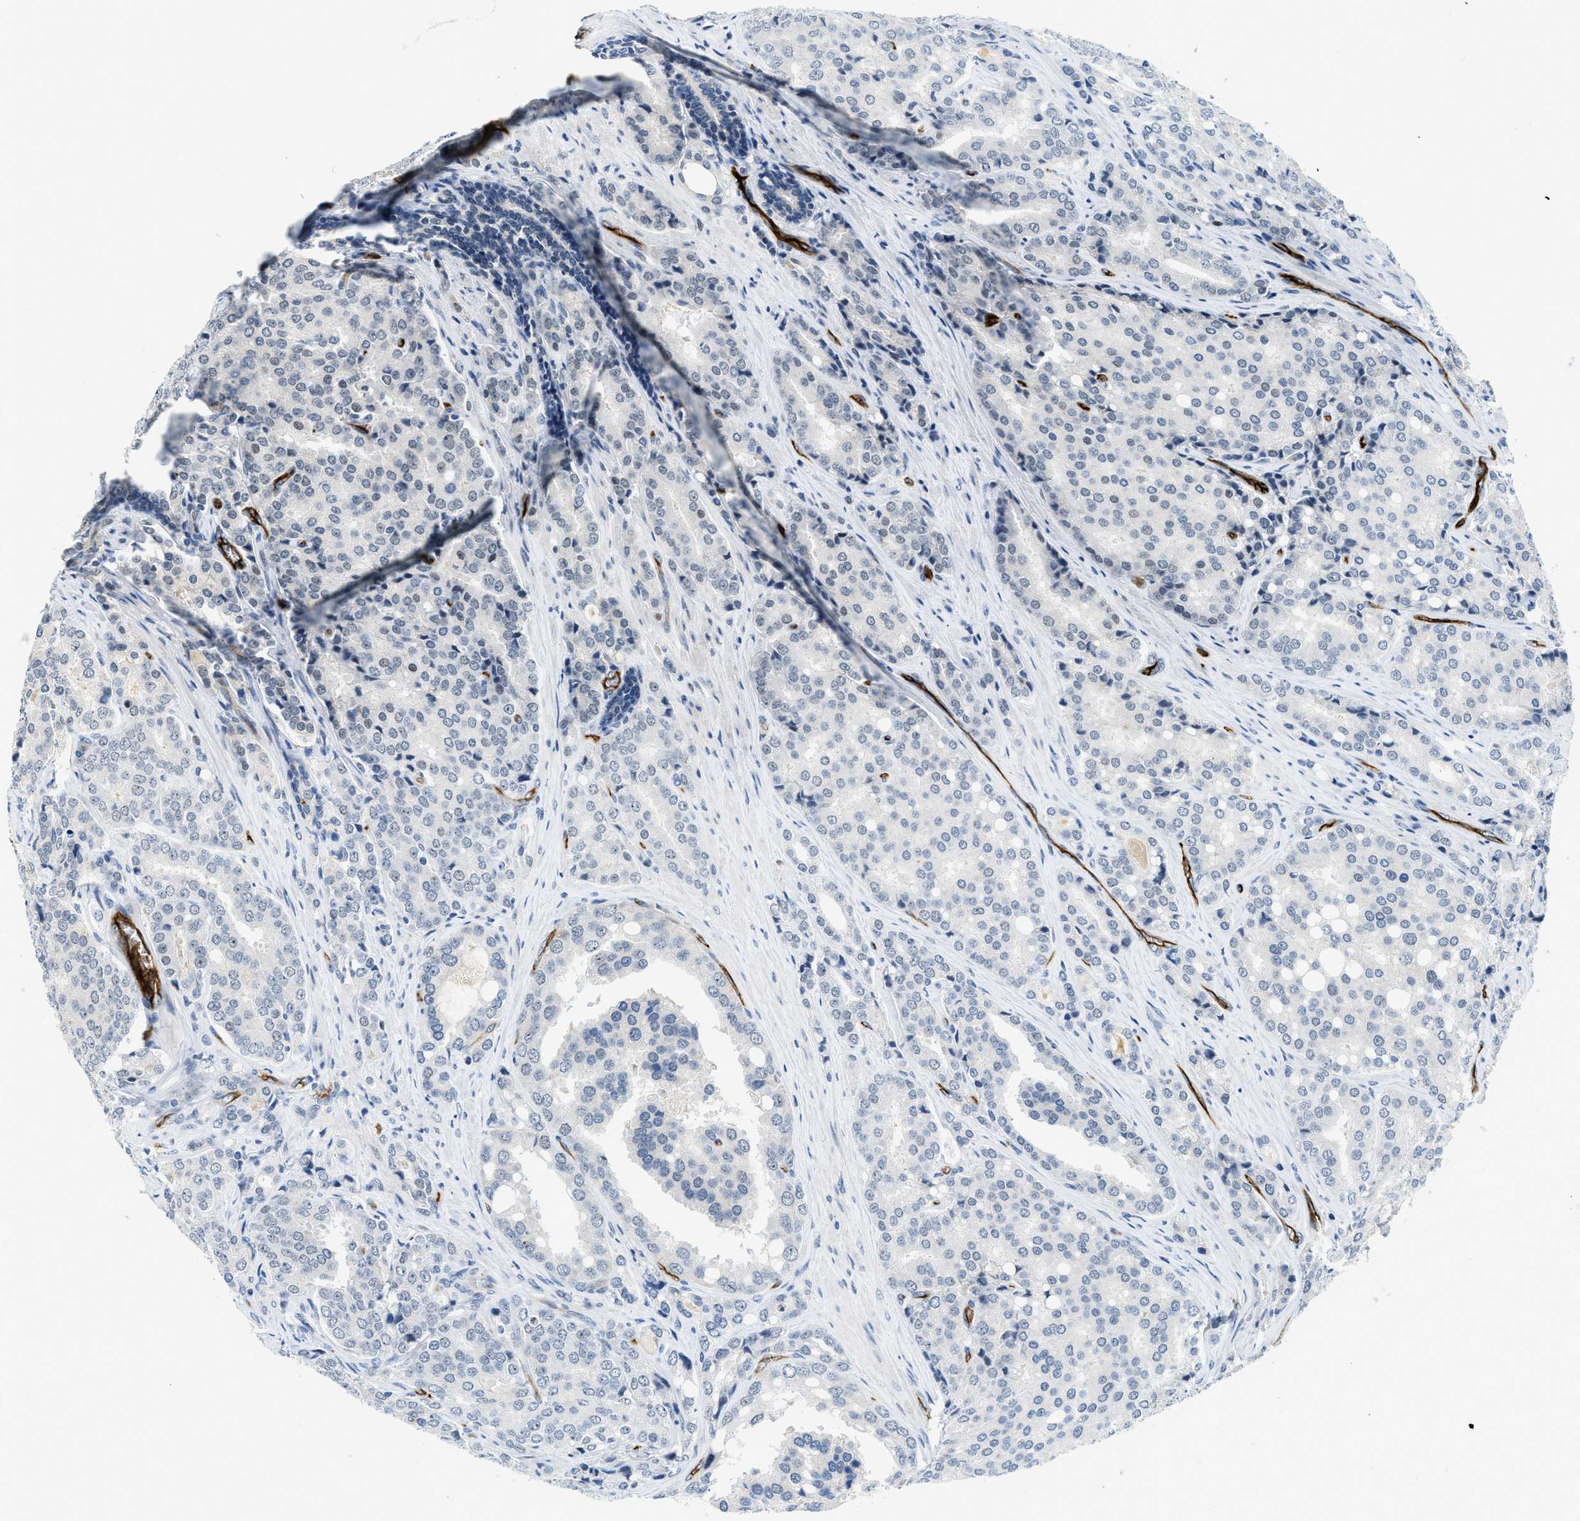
{"staining": {"intensity": "negative", "quantity": "none", "location": "none"}, "tissue": "prostate cancer", "cell_type": "Tumor cells", "image_type": "cancer", "snomed": [{"axis": "morphology", "description": "Adenocarcinoma, High grade"}, {"axis": "topography", "description": "Prostate"}], "caption": "Protein analysis of high-grade adenocarcinoma (prostate) reveals no significant positivity in tumor cells.", "gene": "SLCO2A1", "patient": {"sex": "male", "age": 50}}